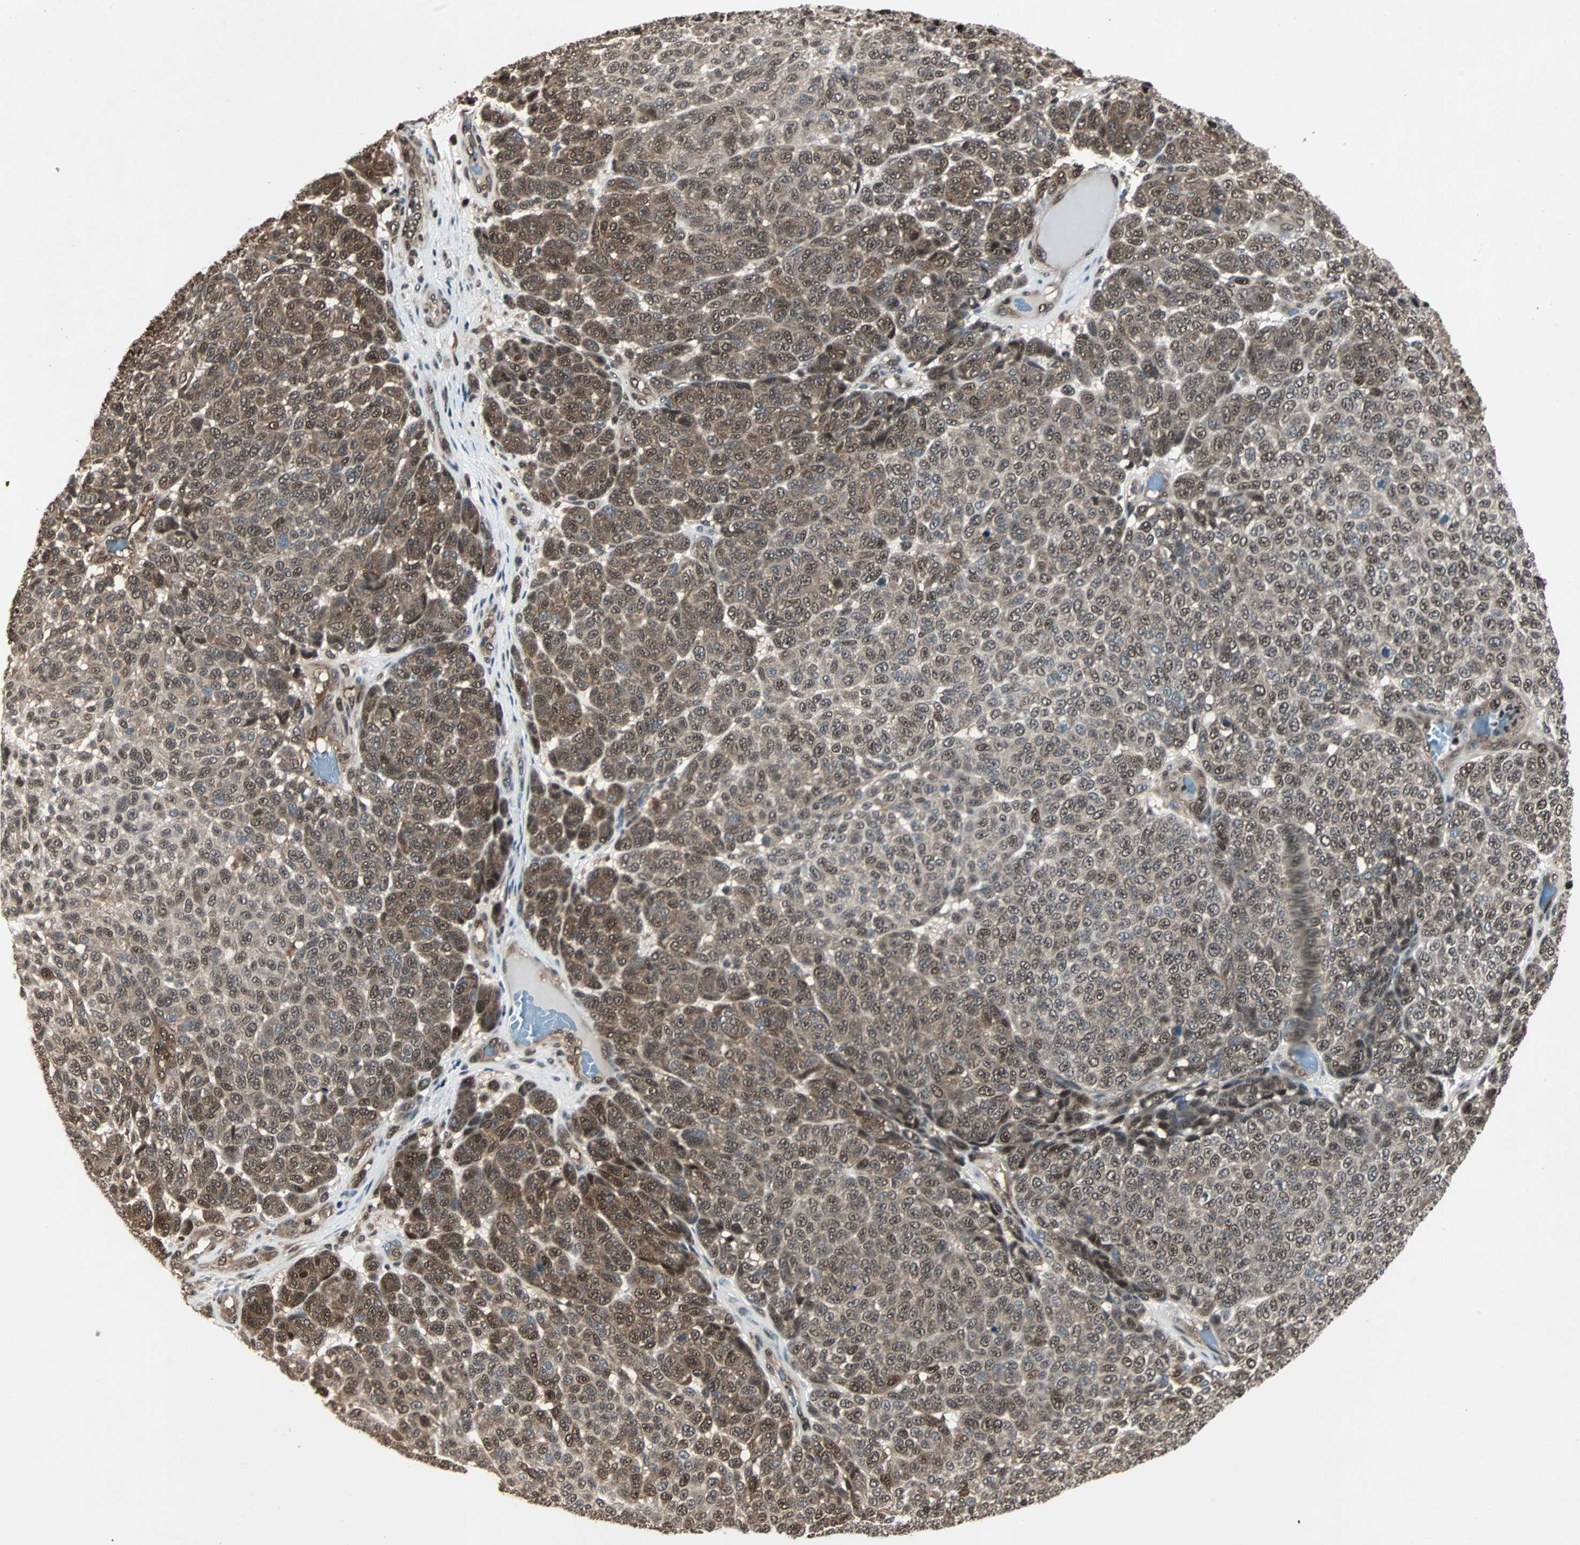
{"staining": {"intensity": "moderate", "quantity": ">75%", "location": "cytoplasmic/membranous,nuclear"}, "tissue": "melanoma", "cell_type": "Tumor cells", "image_type": "cancer", "snomed": [{"axis": "morphology", "description": "Malignant melanoma, NOS"}, {"axis": "topography", "description": "Skin"}], "caption": "This photomicrograph reveals IHC staining of human melanoma, with medium moderate cytoplasmic/membranous and nuclear staining in about >75% of tumor cells.", "gene": "ACLY", "patient": {"sex": "male", "age": 59}}